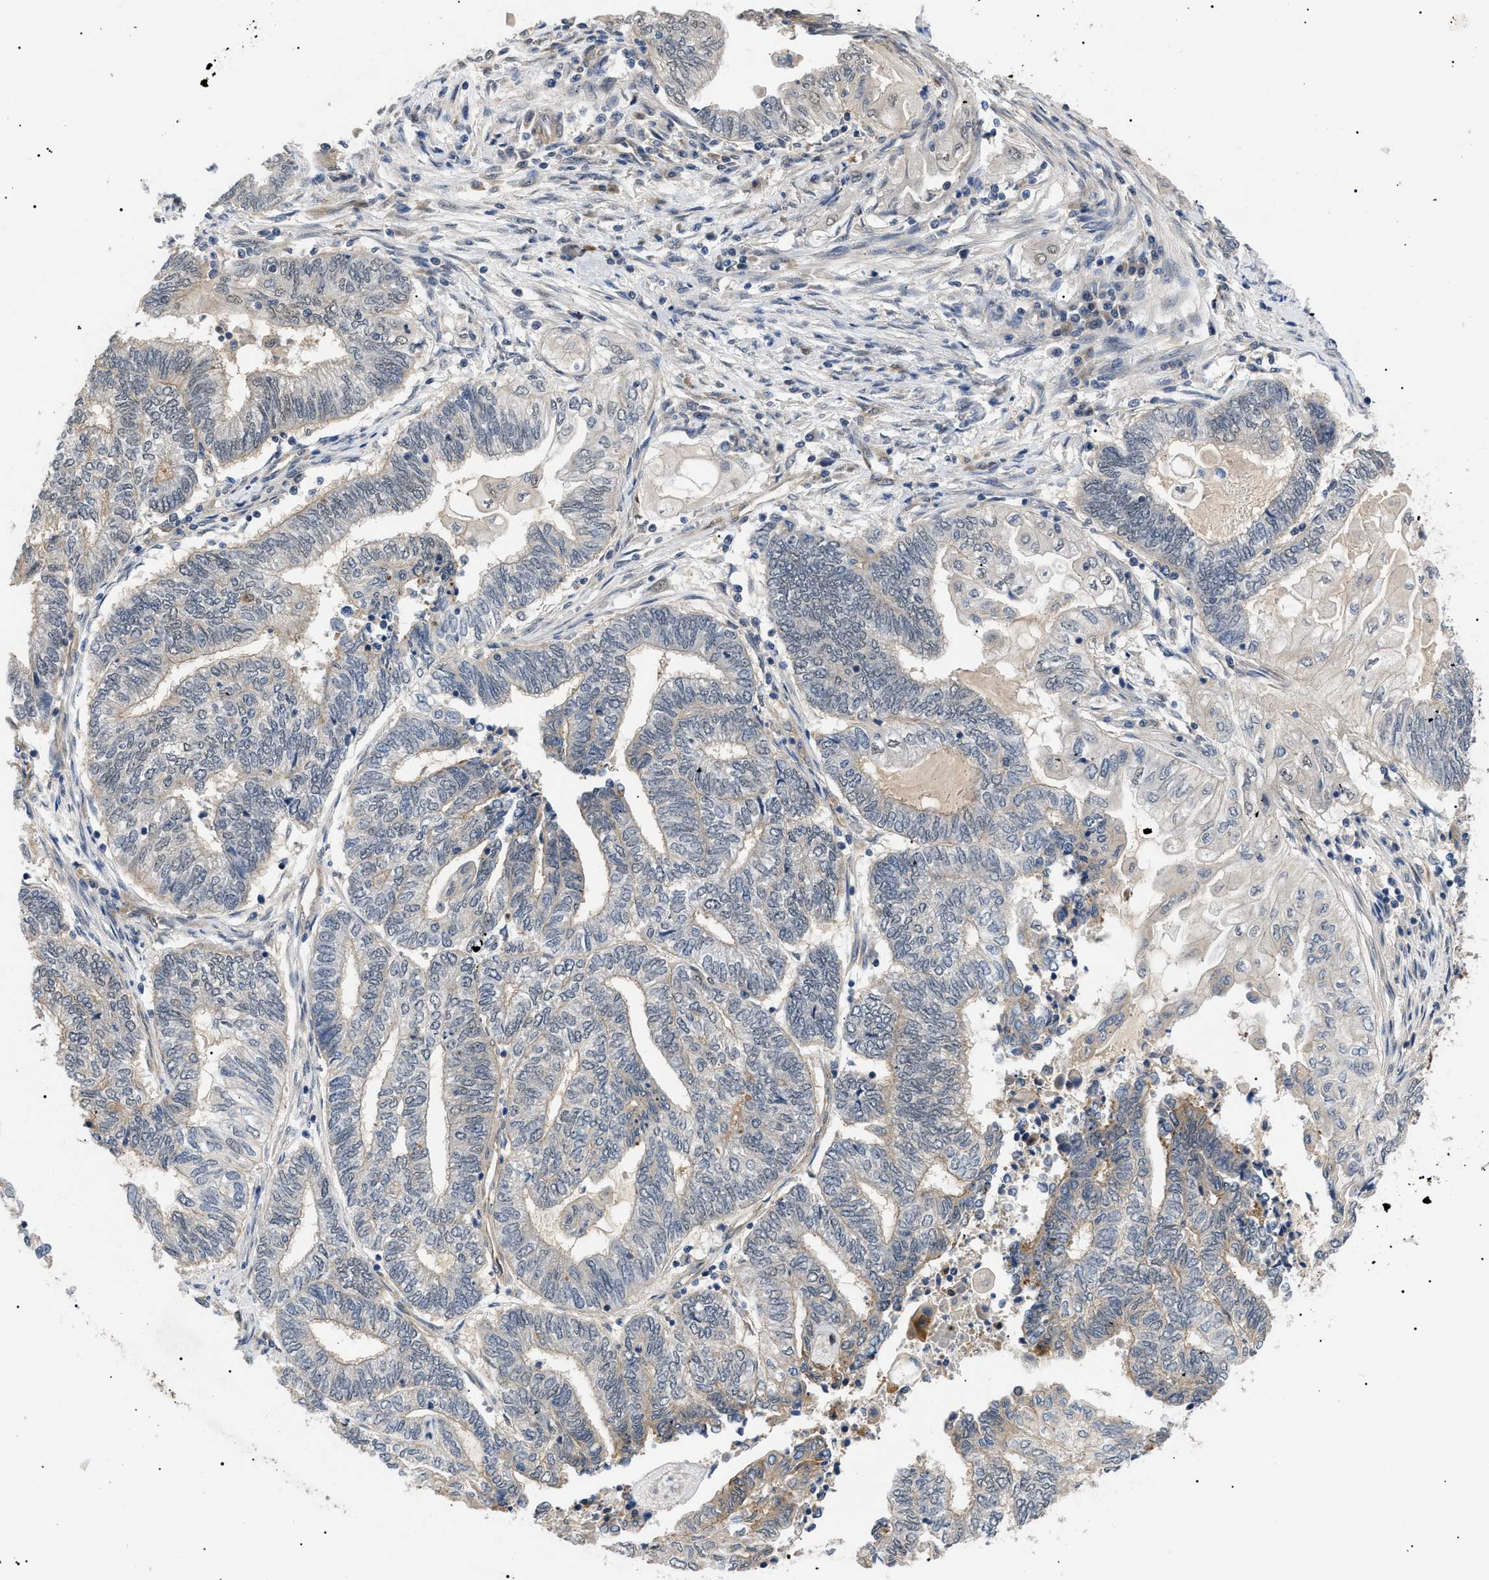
{"staining": {"intensity": "weak", "quantity": ">75%", "location": "cytoplasmic/membranous"}, "tissue": "endometrial cancer", "cell_type": "Tumor cells", "image_type": "cancer", "snomed": [{"axis": "morphology", "description": "Adenocarcinoma, NOS"}, {"axis": "topography", "description": "Uterus"}, {"axis": "topography", "description": "Endometrium"}], "caption": "This image exhibits IHC staining of human endometrial cancer (adenocarcinoma), with low weak cytoplasmic/membranous positivity in approximately >75% of tumor cells.", "gene": "CRCP", "patient": {"sex": "female", "age": 70}}